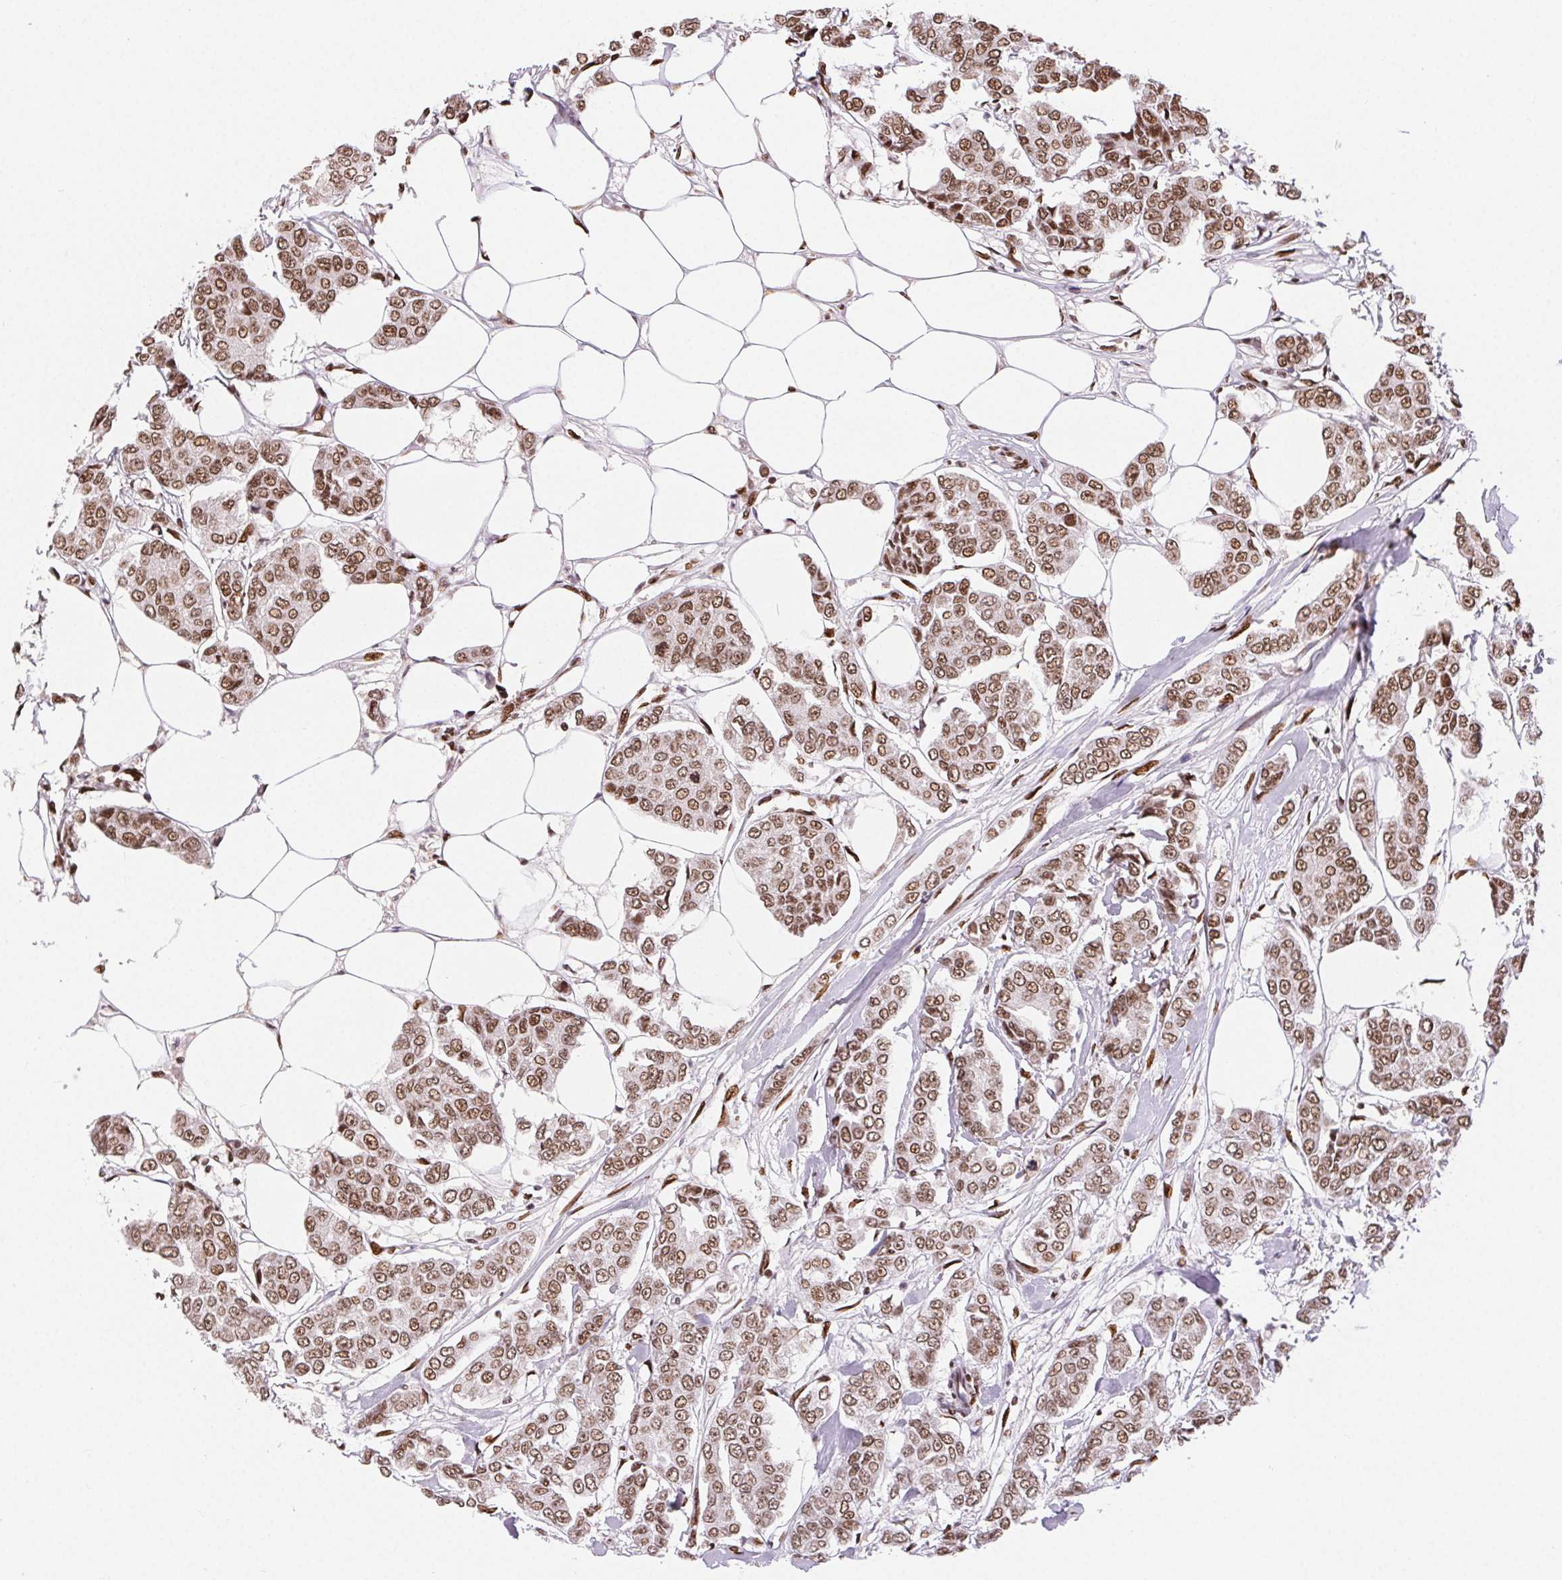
{"staining": {"intensity": "moderate", "quantity": ">75%", "location": "nuclear"}, "tissue": "breast cancer", "cell_type": "Tumor cells", "image_type": "cancer", "snomed": [{"axis": "morphology", "description": "Duct carcinoma"}, {"axis": "topography", "description": "Breast"}], "caption": "The immunohistochemical stain shows moderate nuclear staining in tumor cells of breast intraductal carcinoma tissue.", "gene": "ZNF80", "patient": {"sex": "female", "age": 94}}